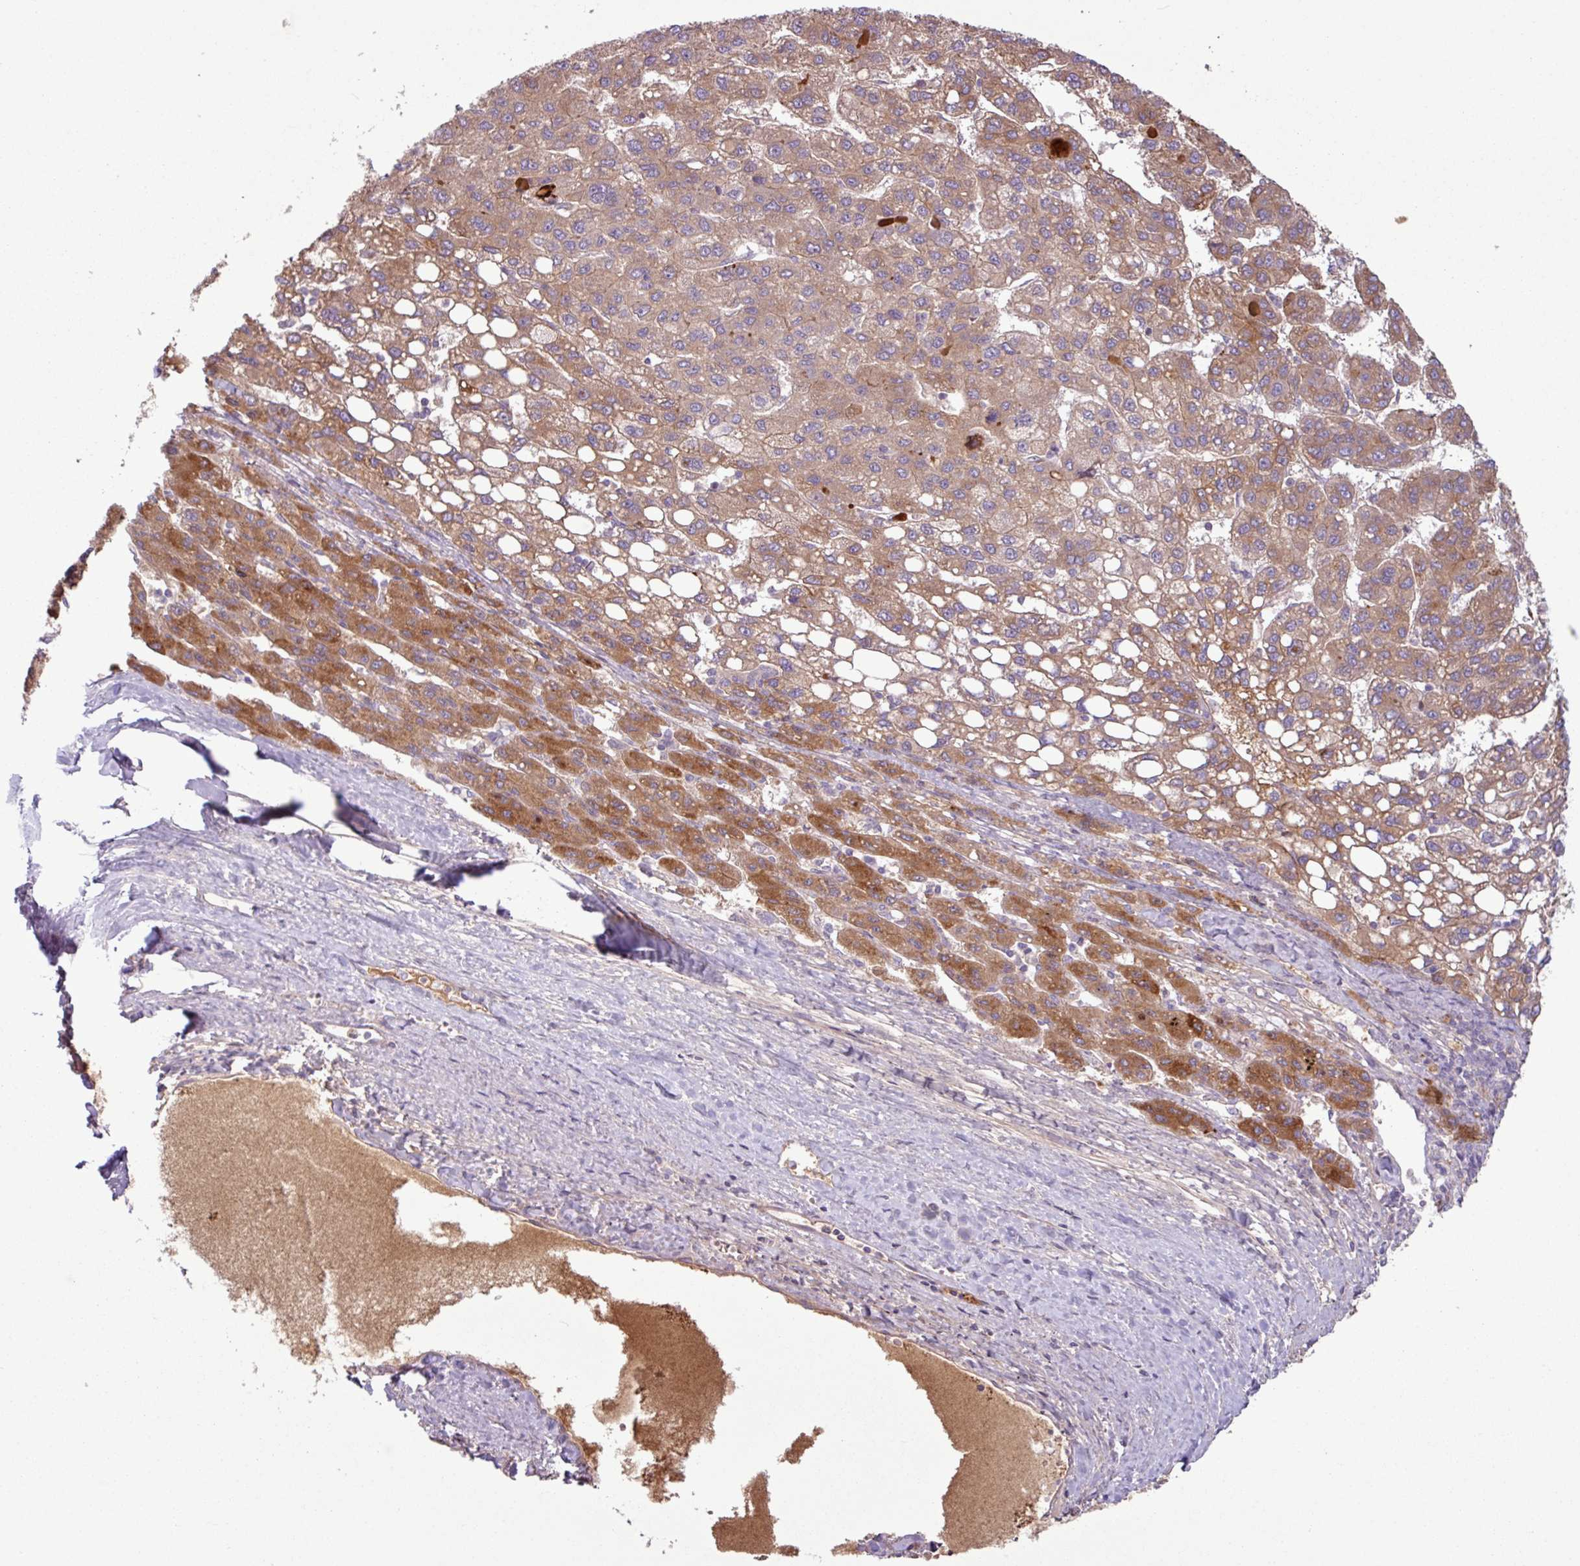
{"staining": {"intensity": "moderate", "quantity": ">75%", "location": "cytoplasmic/membranous"}, "tissue": "liver cancer", "cell_type": "Tumor cells", "image_type": "cancer", "snomed": [{"axis": "morphology", "description": "Carcinoma, Hepatocellular, NOS"}, {"axis": "topography", "description": "Liver"}], "caption": "Immunohistochemistry of liver cancer (hepatocellular carcinoma) exhibits medium levels of moderate cytoplasmic/membranous staining in about >75% of tumor cells.", "gene": "C4B", "patient": {"sex": "female", "age": 82}}